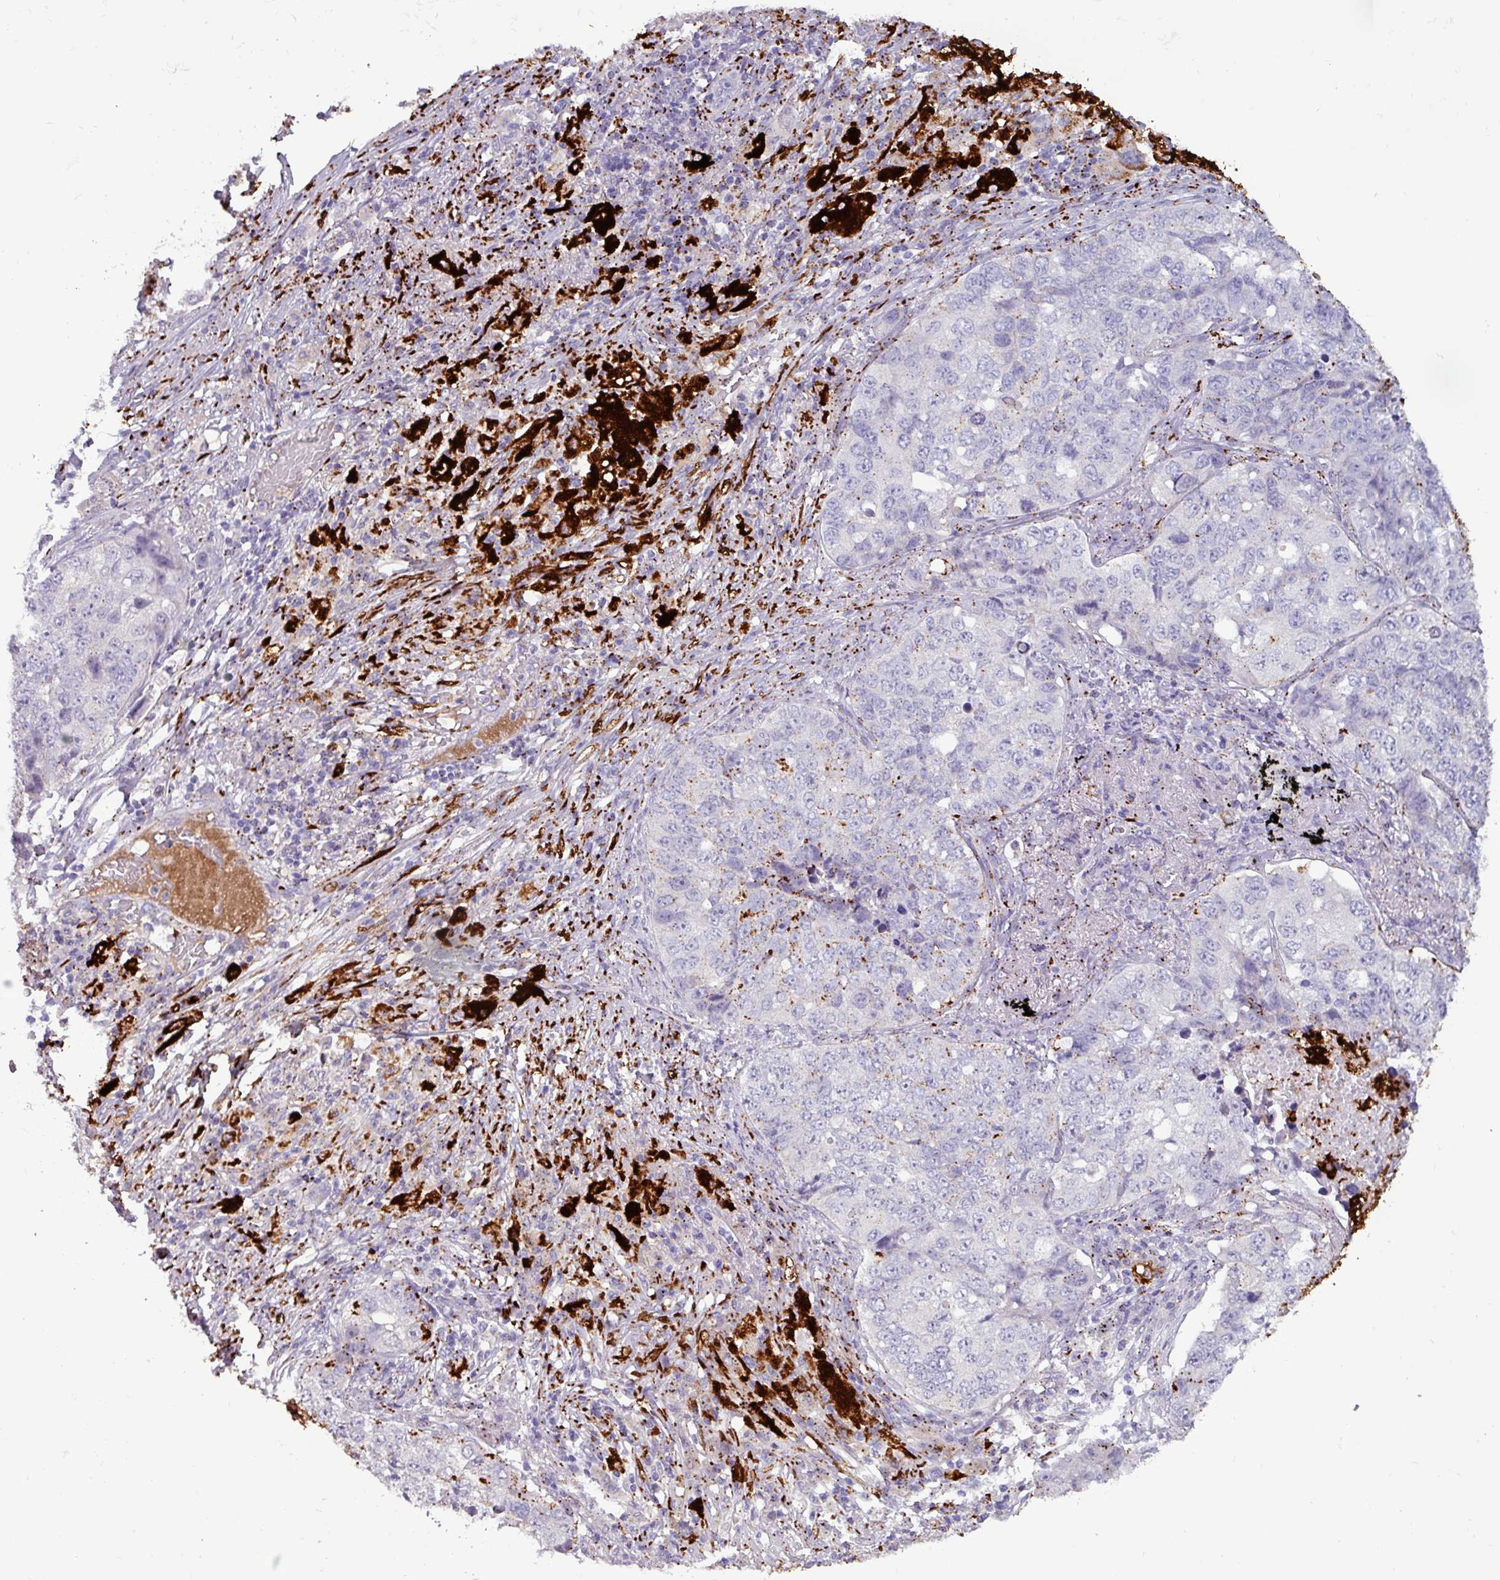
{"staining": {"intensity": "moderate", "quantity": "<25%", "location": "cytoplasmic/membranous"}, "tissue": "lung cancer", "cell_type": "Tumor cells", "image_type": "cancer", "snomed": [{"axis": "morphology", "description": "Squamous cell carcinoma, NOS"}, {"axis": "topography", "description": "Lung"}], "caption": "Lung cancer tissue reveals moderate cytoplasmic/membranous positivity in approximately <25% of tumor cells, visualized by immunohistochemistry.", "gene": "PLIN2", "patient": {"sex": "male", "age": 60}}